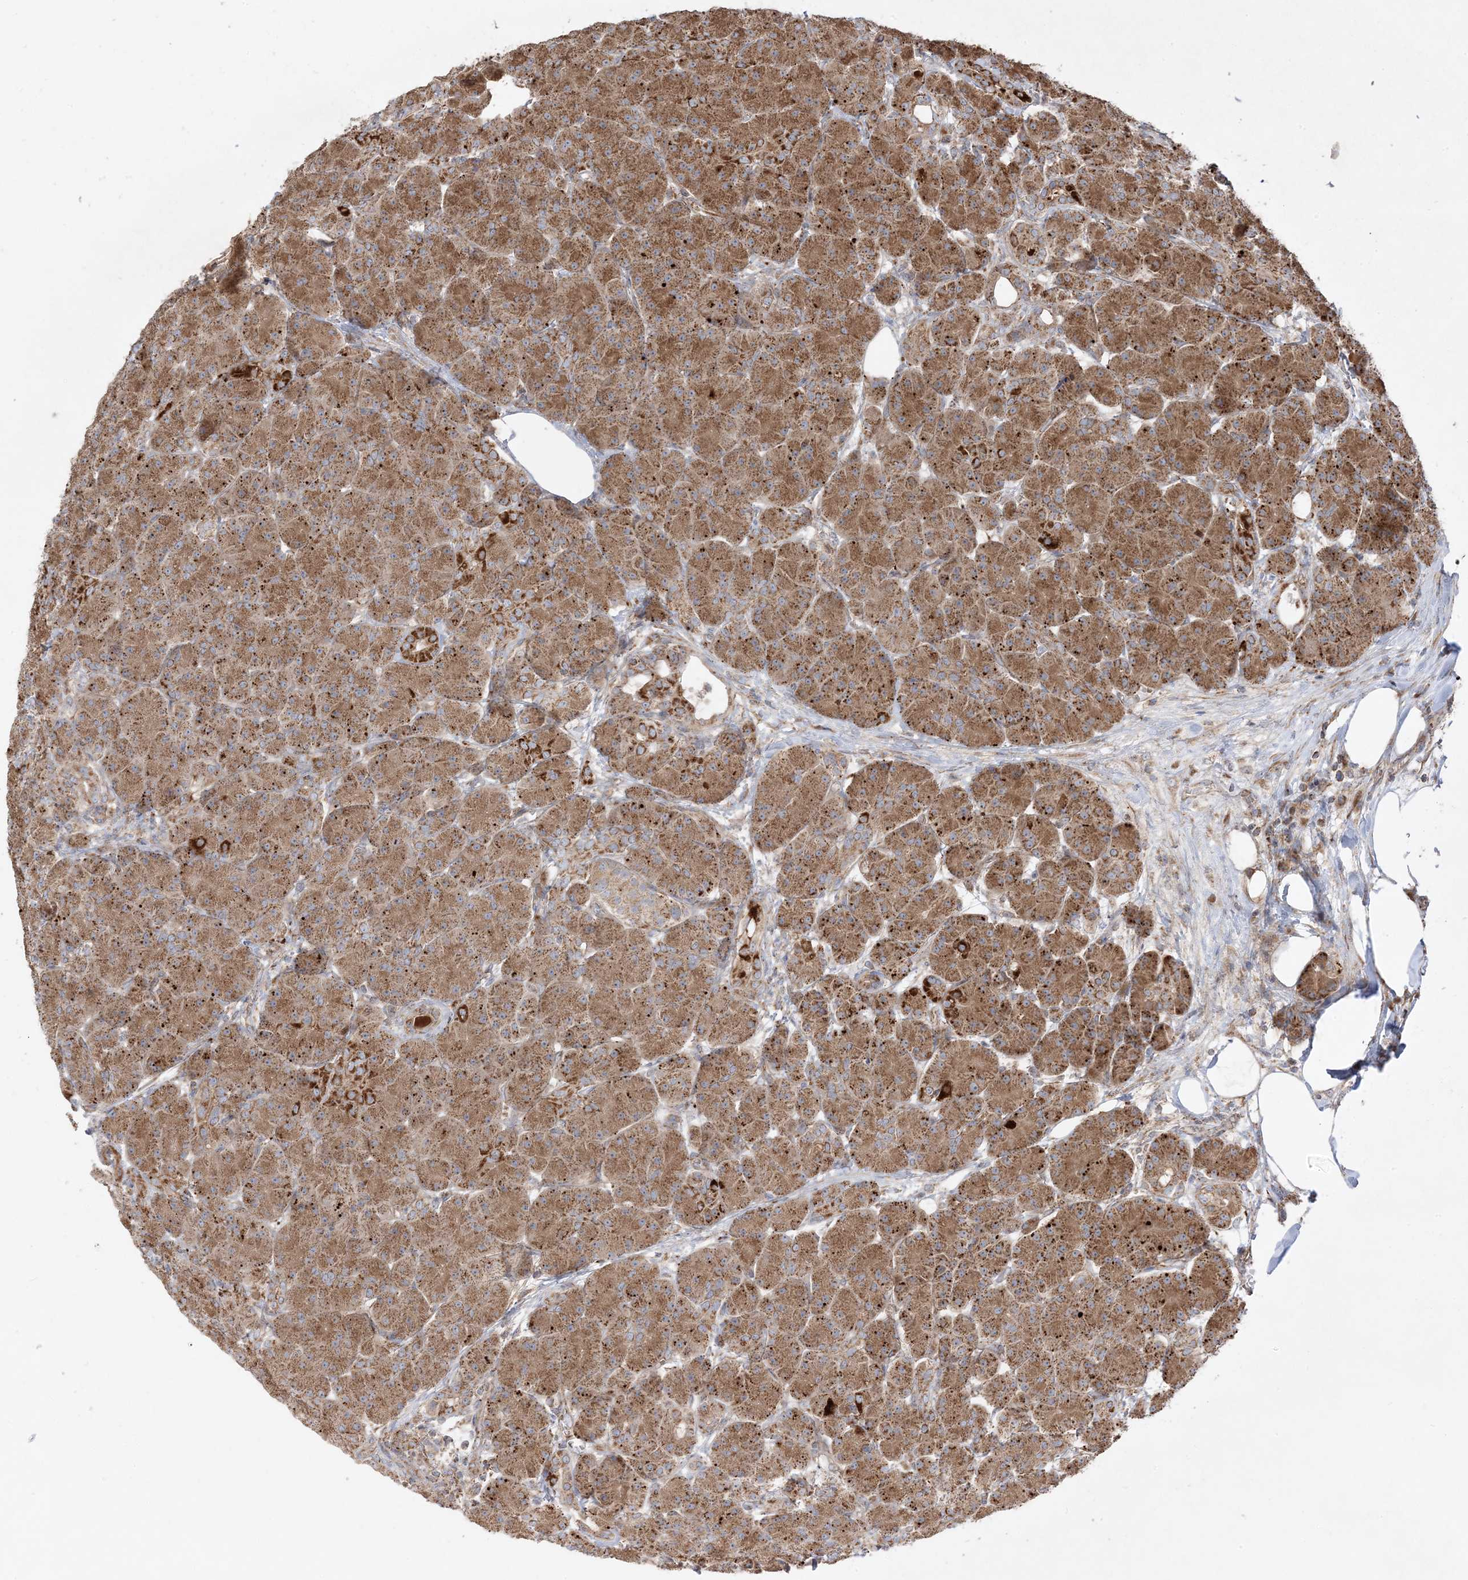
{"staining": {"intensity": "strong", "quantity": ">75%", "location": "cytoplasmic/membranous"}, "tissue": "pancreas", "cell_type": "Exocrine glandular cells", "image_type": "normal", "snomed": [{"axis": "morphology", "description": "Normal tissue, NOS"}, {"axis": "topography", "description": "Pancreas"}], "caption": "This photomicrograph displays benign pancreas stained with IHC to label a protein in brown. The cytoplasmic/membranous of exocrine glandular cells show strong positivity for the protein. Nuclei are counter-stained blue.", "gene": "AARS2", "patient": {"sex": "male", "age": 63}}